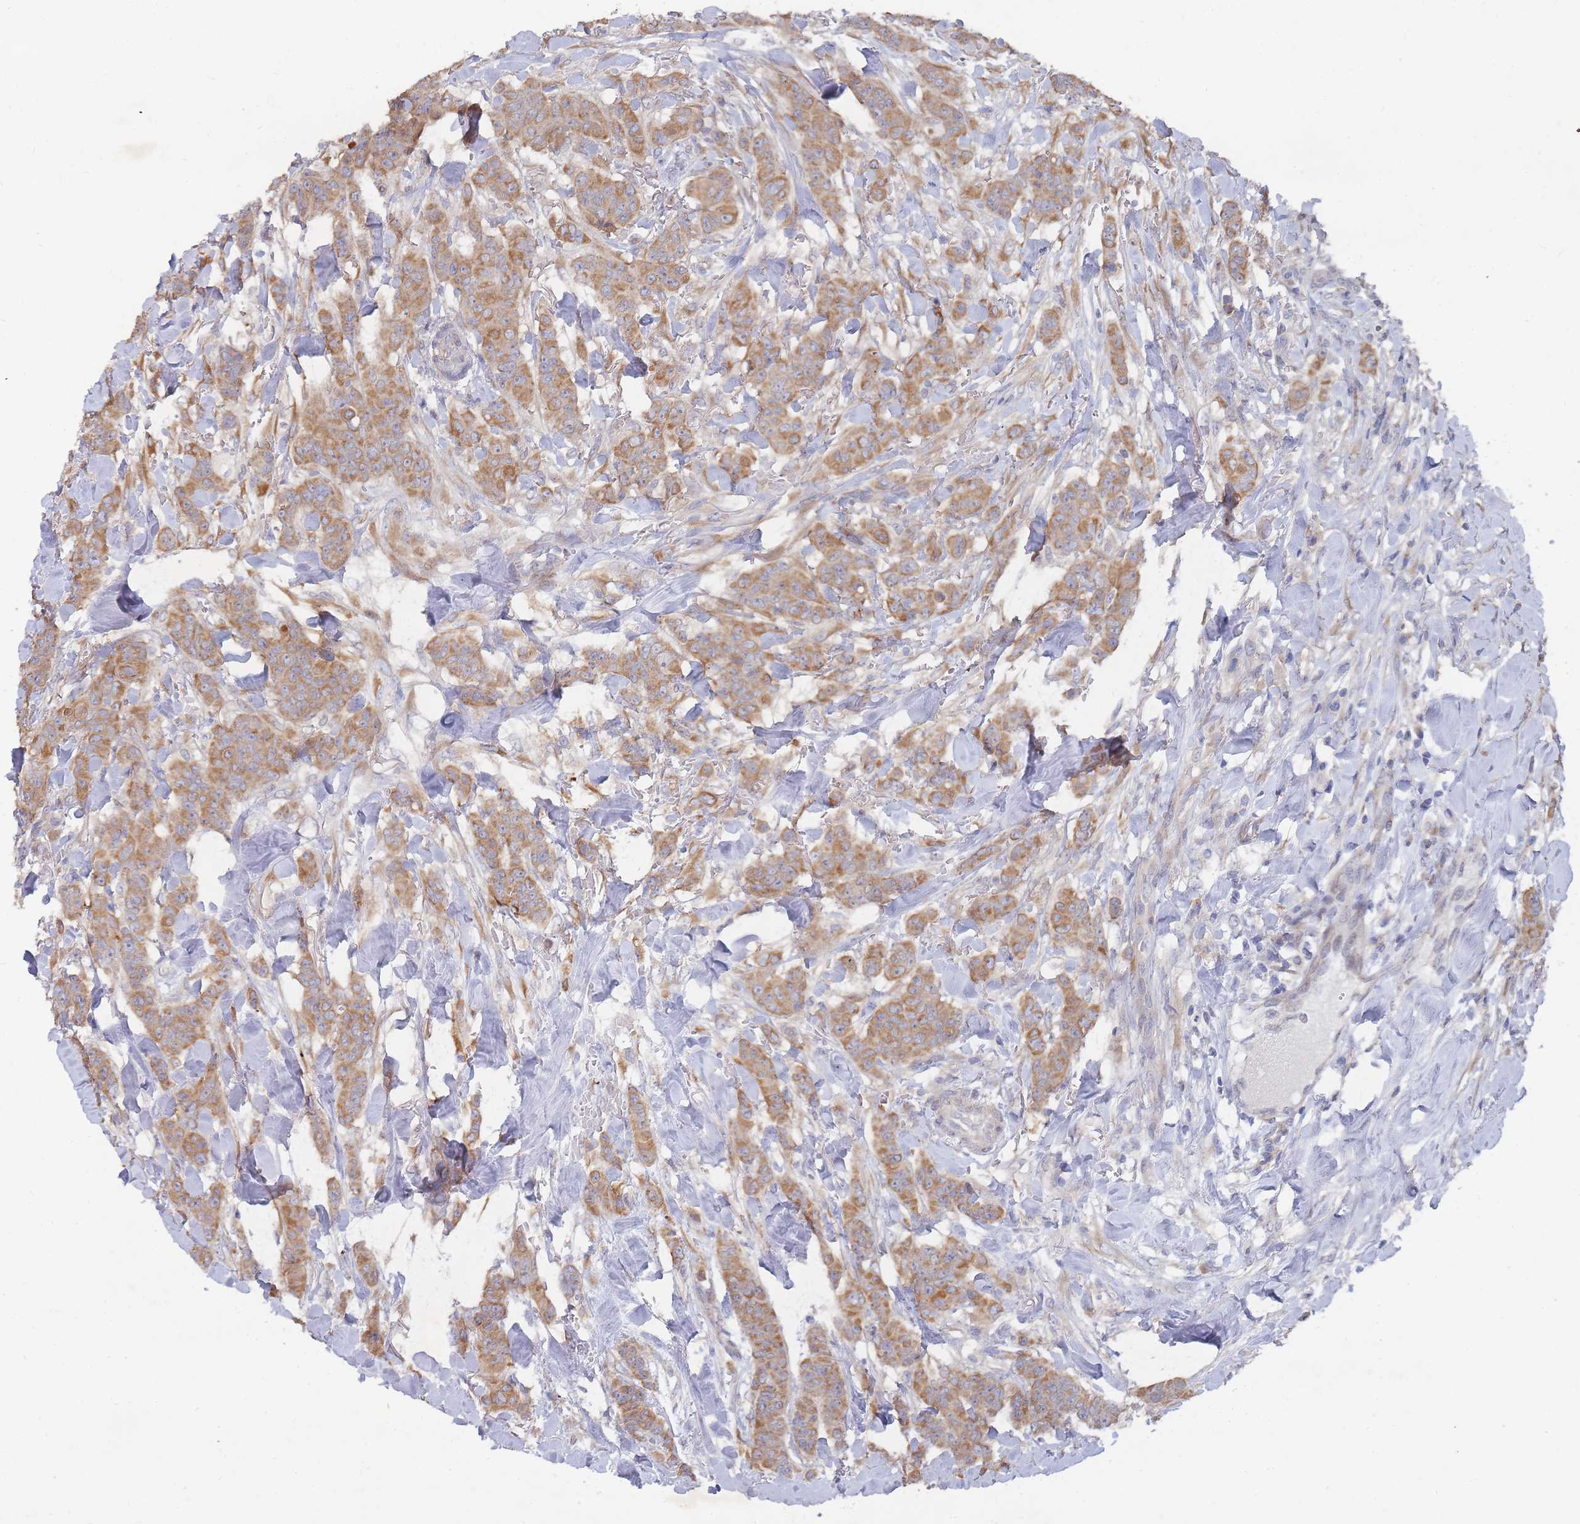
{"staining": {"intensity": "moderate", "quantity": ">75%", "location": "cytoplasmic/membranous"}, "tissue": "breast cancer", "cell_type": "Tumor cells", "image_type": "cancer", "snomed": [{"axis": "morphology", "description": "Duct carcinoma"}, {"axis": "topography", "description": "Breast"}], "caption": "Immunohistochemistry (IHC) histopathology image of human breast cancer stained for a protein (brown), which demonstrates medium levels of moderate cytoplasmic/membranous positivity in about >75% of tumor cells.", "gene": "SLC35F5", "patient": {"sex": "female", "age": 40}}